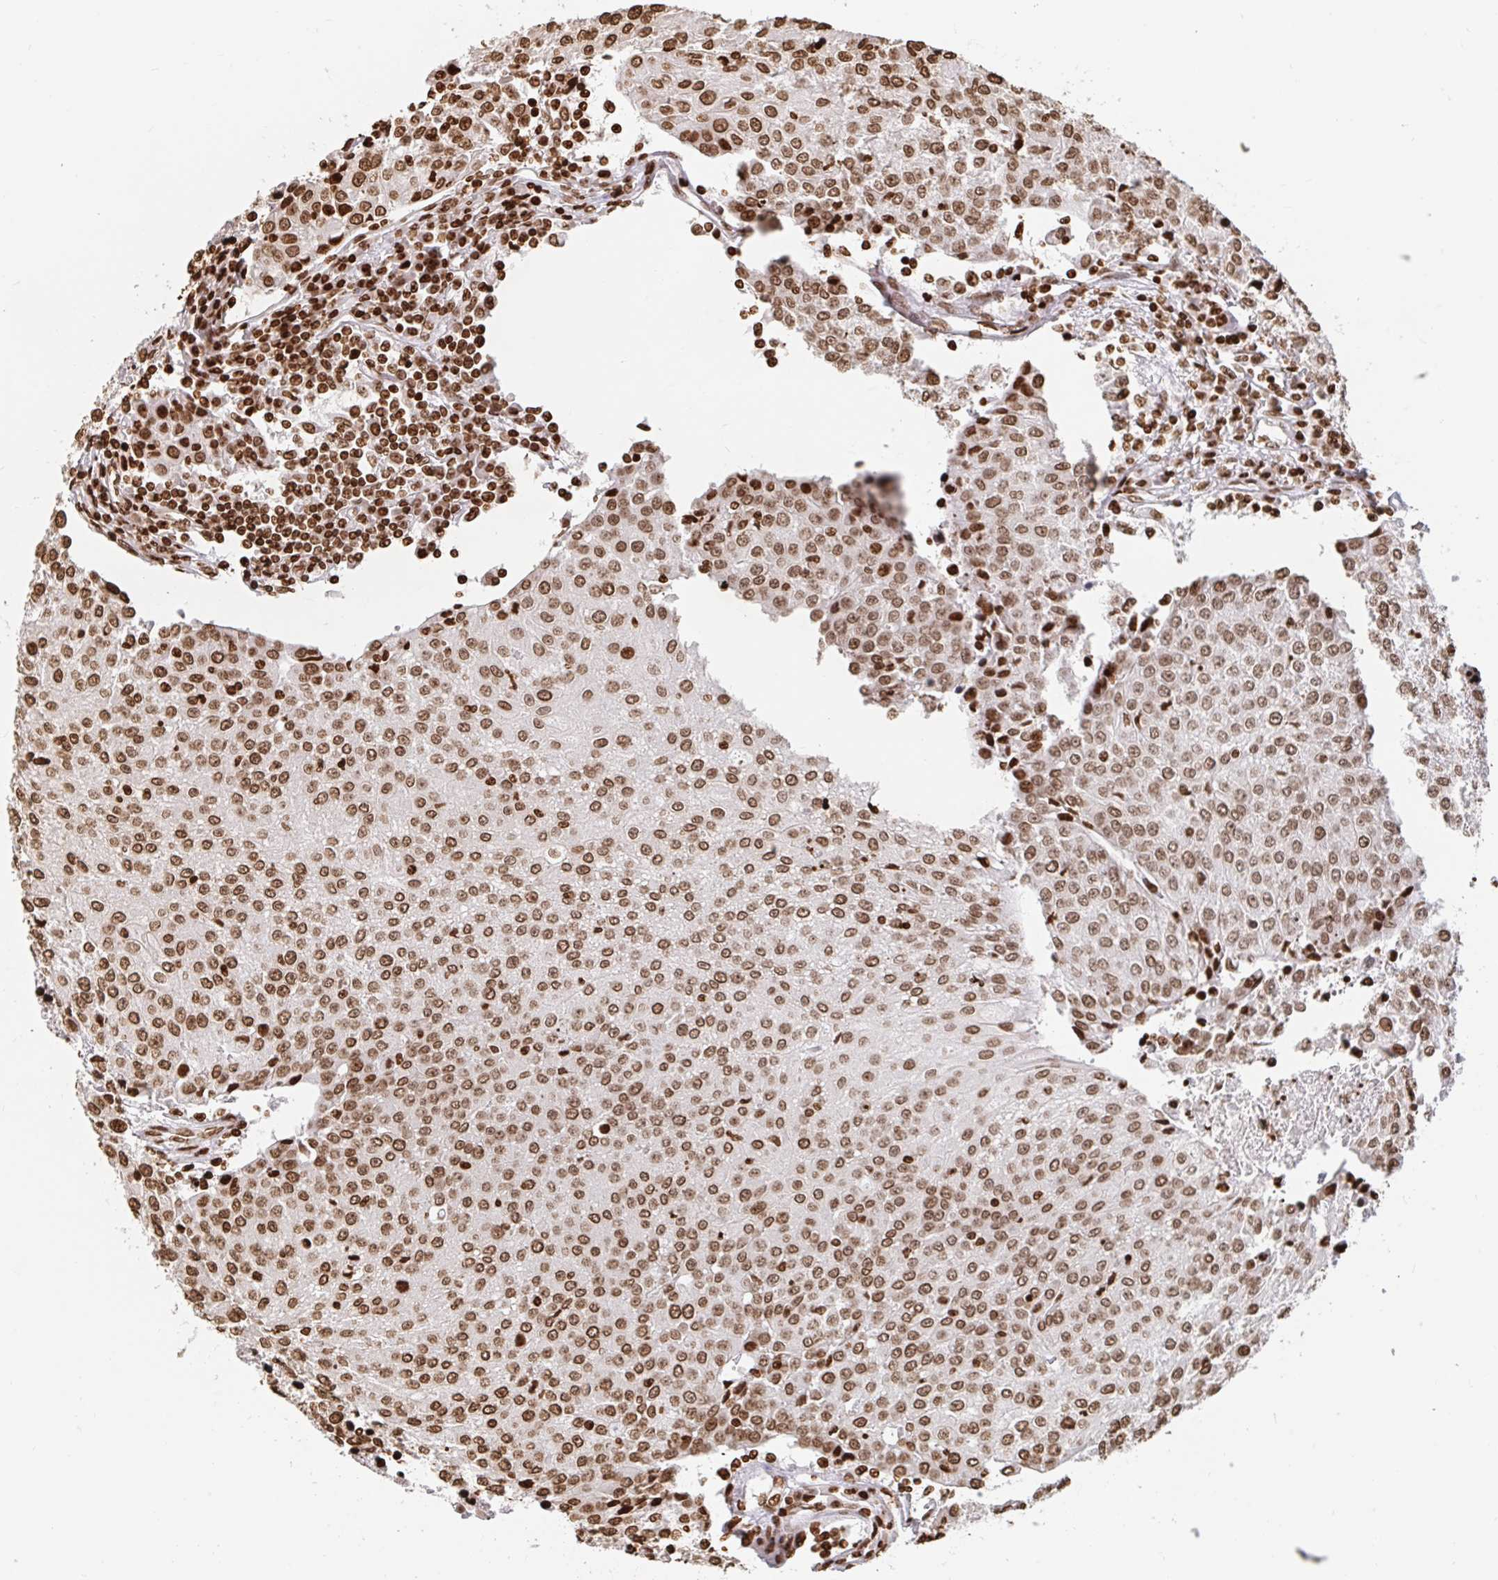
{"staining": {"intensity": "moderate", "quantity": ">75%", "location": "nuclear"}, "tissue": "urothelial cancer", "cell_type": "Tumor cells", "image_type": "cancer", "snomed": [{"axis": "morphology", "description": "Urothelial carcinoma, High grade"}, {"axis": "topography", "description": "Urinary bladder"}], "caption": "This is a histology image of immunohistochemistry staining of urothelial cancer, which shows moderate expression in the nuclear of tumor cells.", "gene": "H2BC5", "patient": {"sex": "female", "age": 85}}